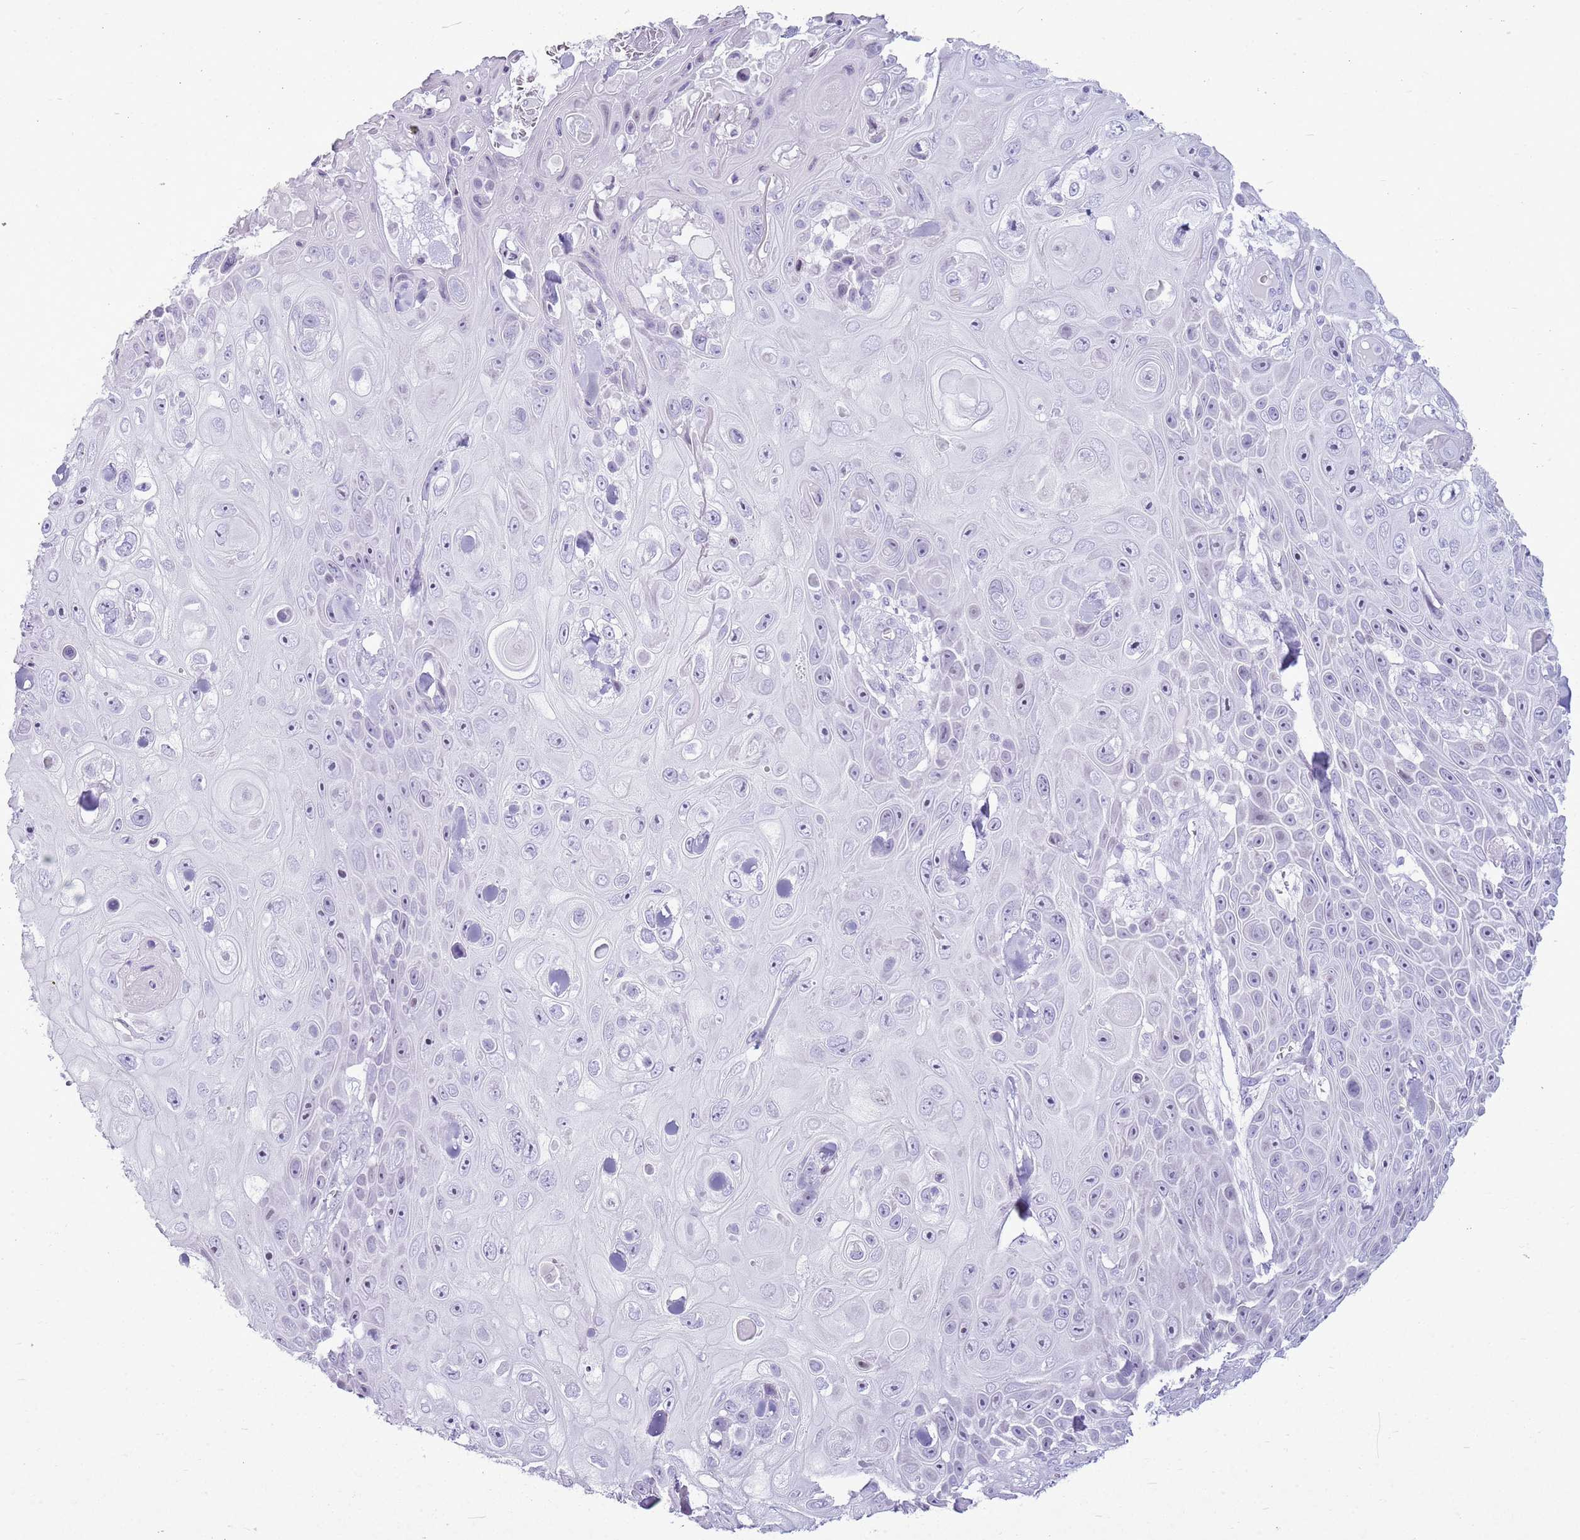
{"staining": {"intensity": "negative", "quantity": "none", "location": "none"}, "tissue": "skin cancer", "cell_type": "Tumor cells", "image_type": "cancer", "snomed": [{"axis": "morphology", "description": "Squamous cell carcinoma, NOS"}, {"axis": "topography", "description": "Skin"}], "caption": "Tumor cells show no significant protein expression in skin cancer.", "gene": "ASIP", "patient": {"sex": "male", "age": 82}}